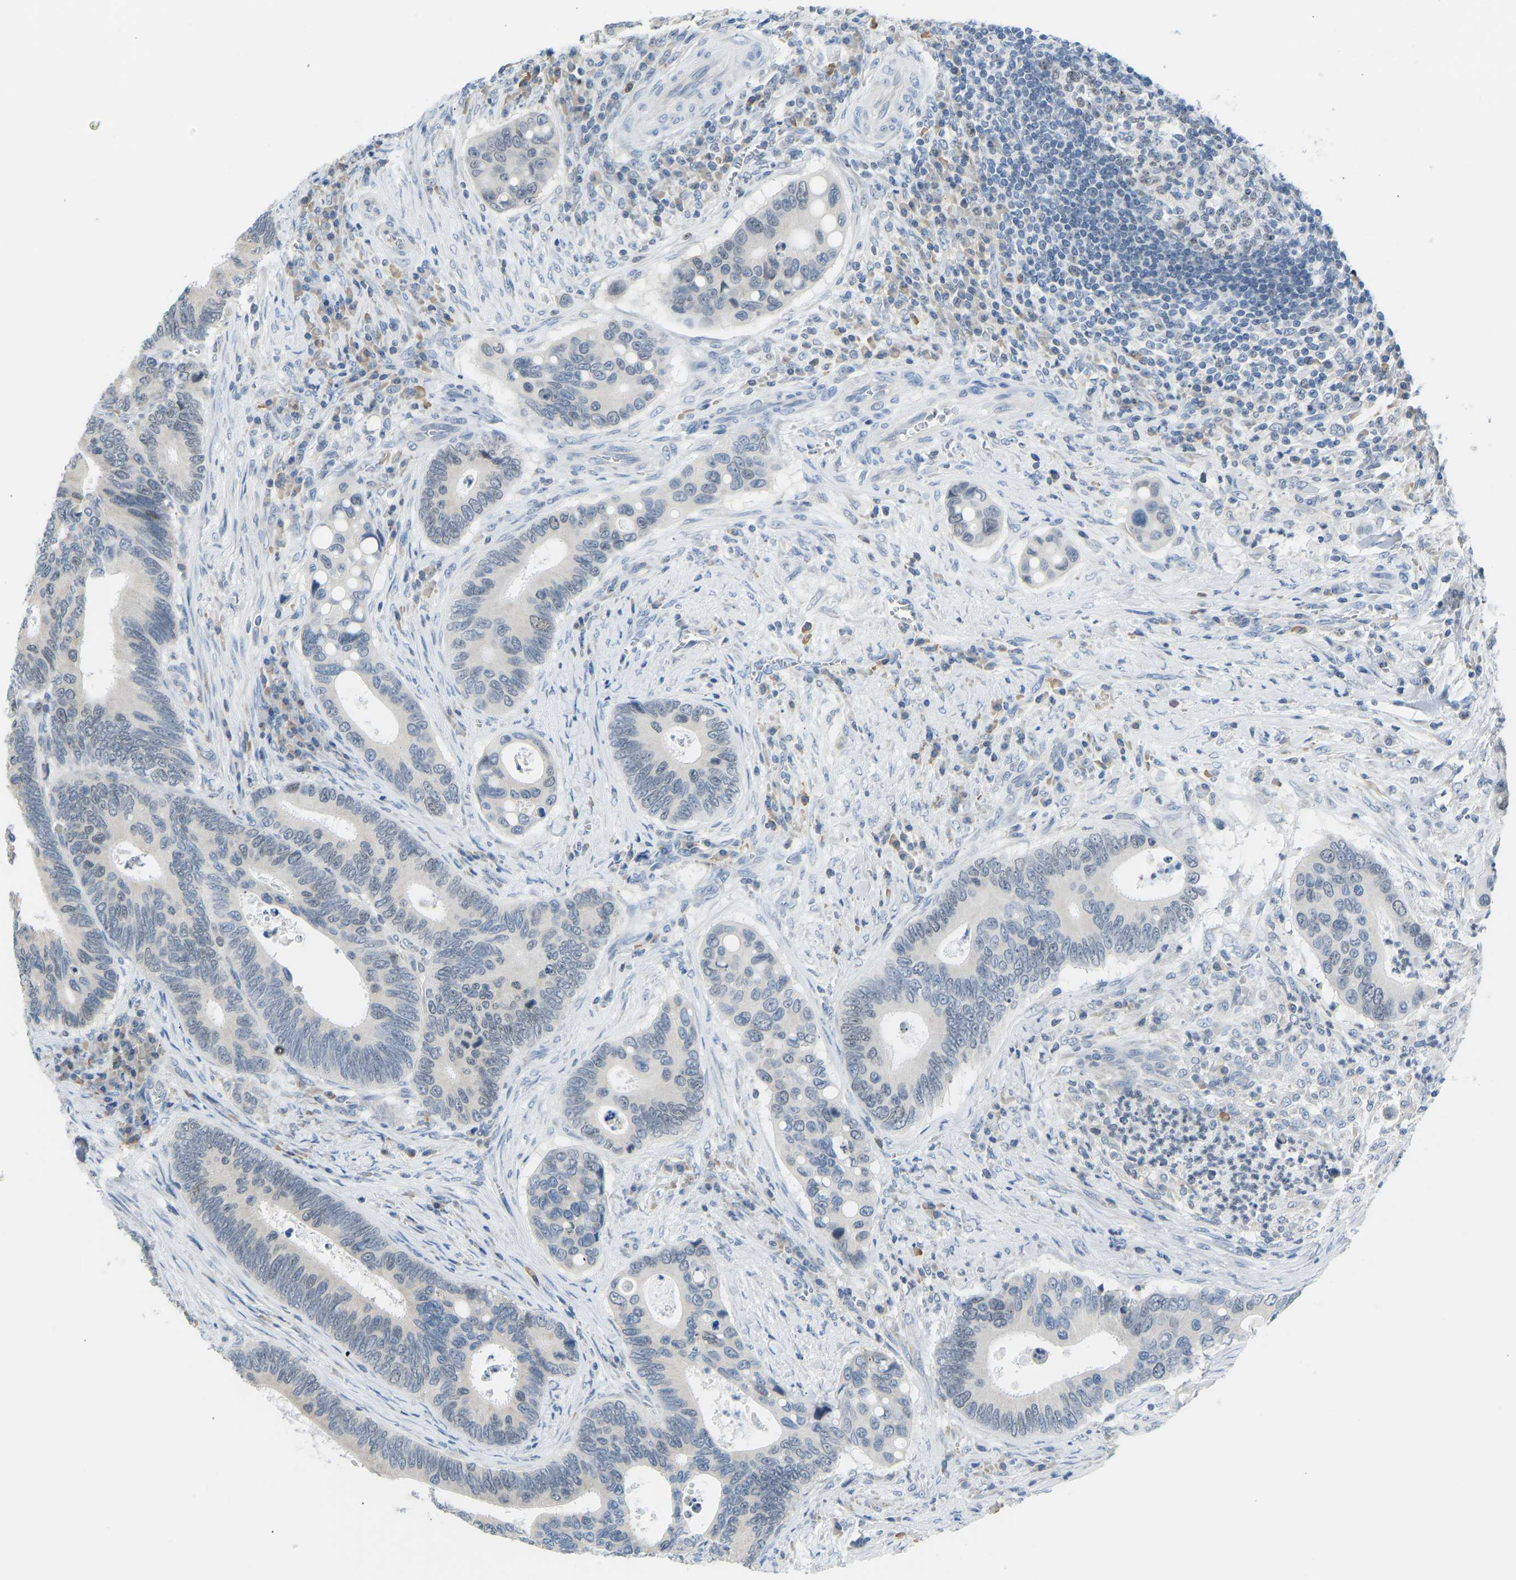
{"staining": {"intensity": "negative", "quantity": "none", "location": "none"}, "tissue": "colorectal cancer", "cell_type": "Tumor cells", "image_type": "cancer", "snomed": [{"axis": "morphology", "description": "Inflammation, NOS"}, {"axis": "morphology", "description": "Adenocarcinoma, NOS"}, {"axis": "topography", "description": "Colon"}], "caption": "Adenocarcinoma (colorectal) stained for a protein using immunohistochemistry shows no staining tumor cells.", "gene": "VRK1", "patient": {"sex": "male", "age": 72}}